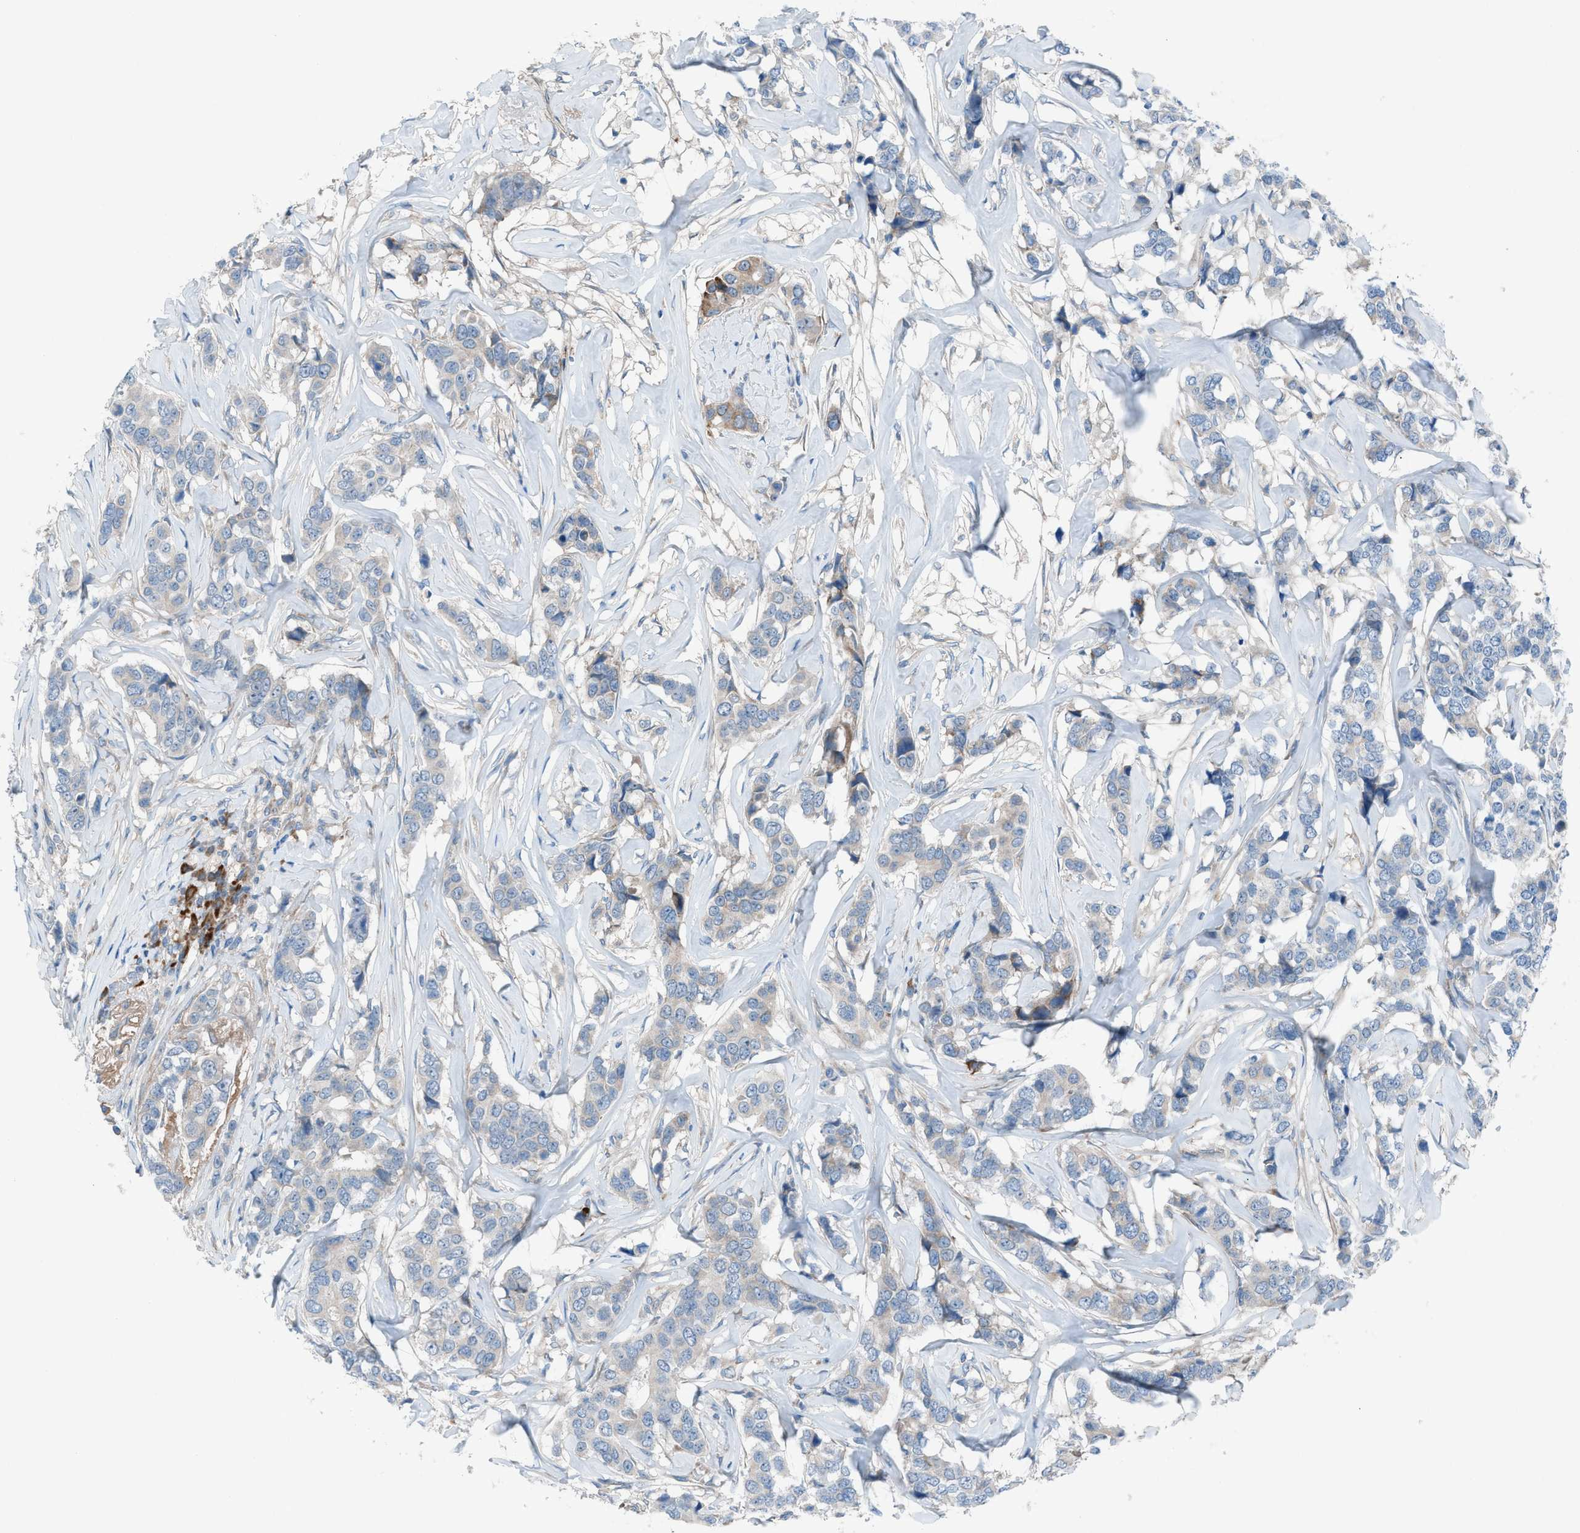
{"staining": {"intensity": "negative", "quantity": "none", "location": "none"}, "tissue": "breast cancer", "cell_type": "Tumor cells", "image_type": "cancer", "snomed": [{"axis": "morphology", "description": "Lobular carcinoma"}, {"axis": "topography", "description": "Breast"}], "caption": "High magnification brightfield microscopy of lobular carcinoma (breast) stained with DAB (3,3'-diaminobenzidine) (brown) and counterstained with hematoxylin (blue): tumor cells show no significant positivity.", "gene": "HEG1", "patient": {"sex": "female", "age": 59}}